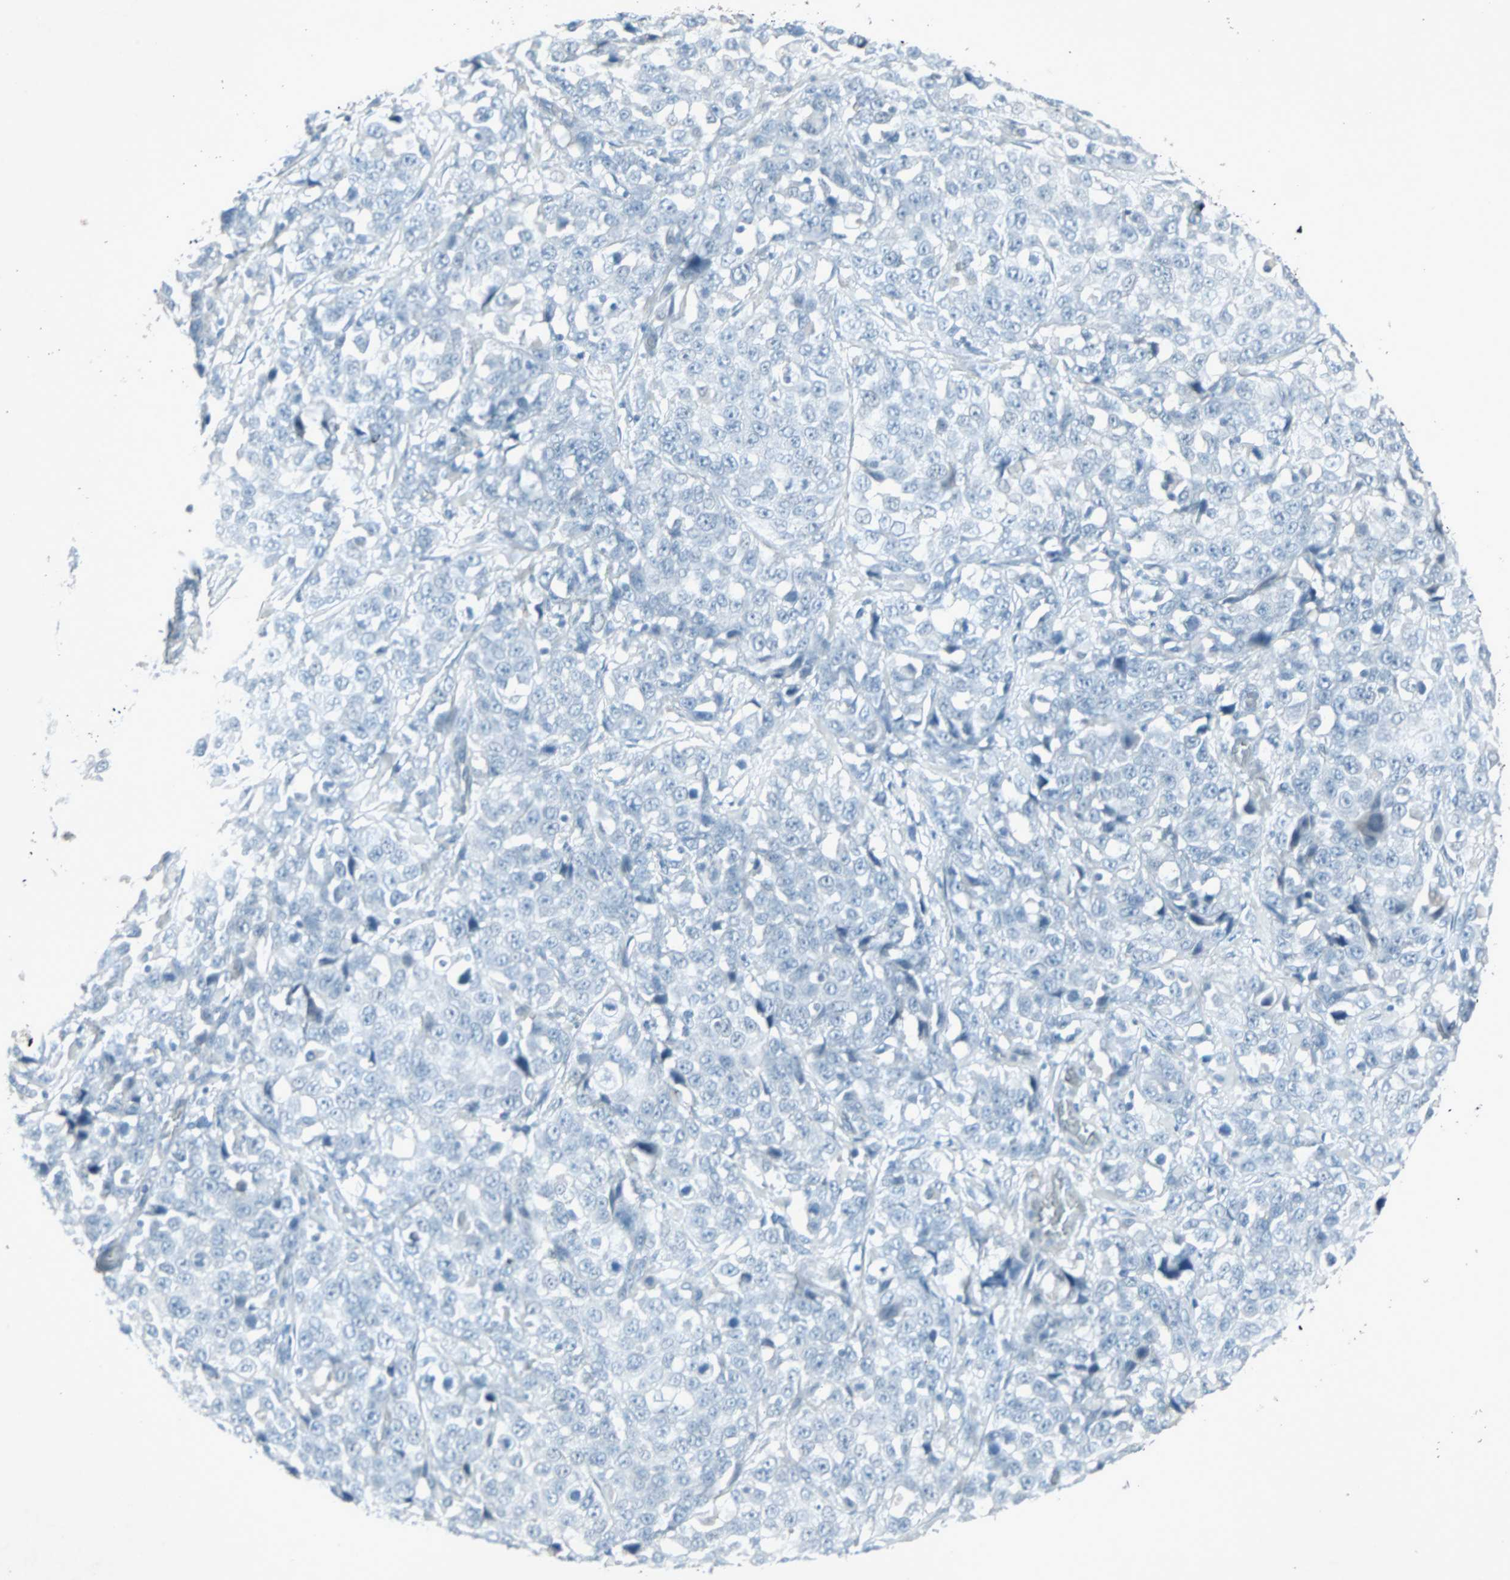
{"staining": {"intensity": "negative", "quantity": "none", "location": "none"}, "tissue": "stomach cancer", "cell_type": "Tumor cells", "image_type": "cancer", "snomed": [{"axis": "morphology", "description": "Normal tissue, NOS"}, {"axis": "morphology", "description": "Adenocarcinoma, NOS"}, {"axis": "topography", "description": "Stomach"}], "caption": "Human stomach cancer (adenocarcinoma) stained for a protein using immunohistochemistry reveals no staining in tumor cells.", "gene": "LANCL3", "patient": {"sex": "male", "age": 48}}